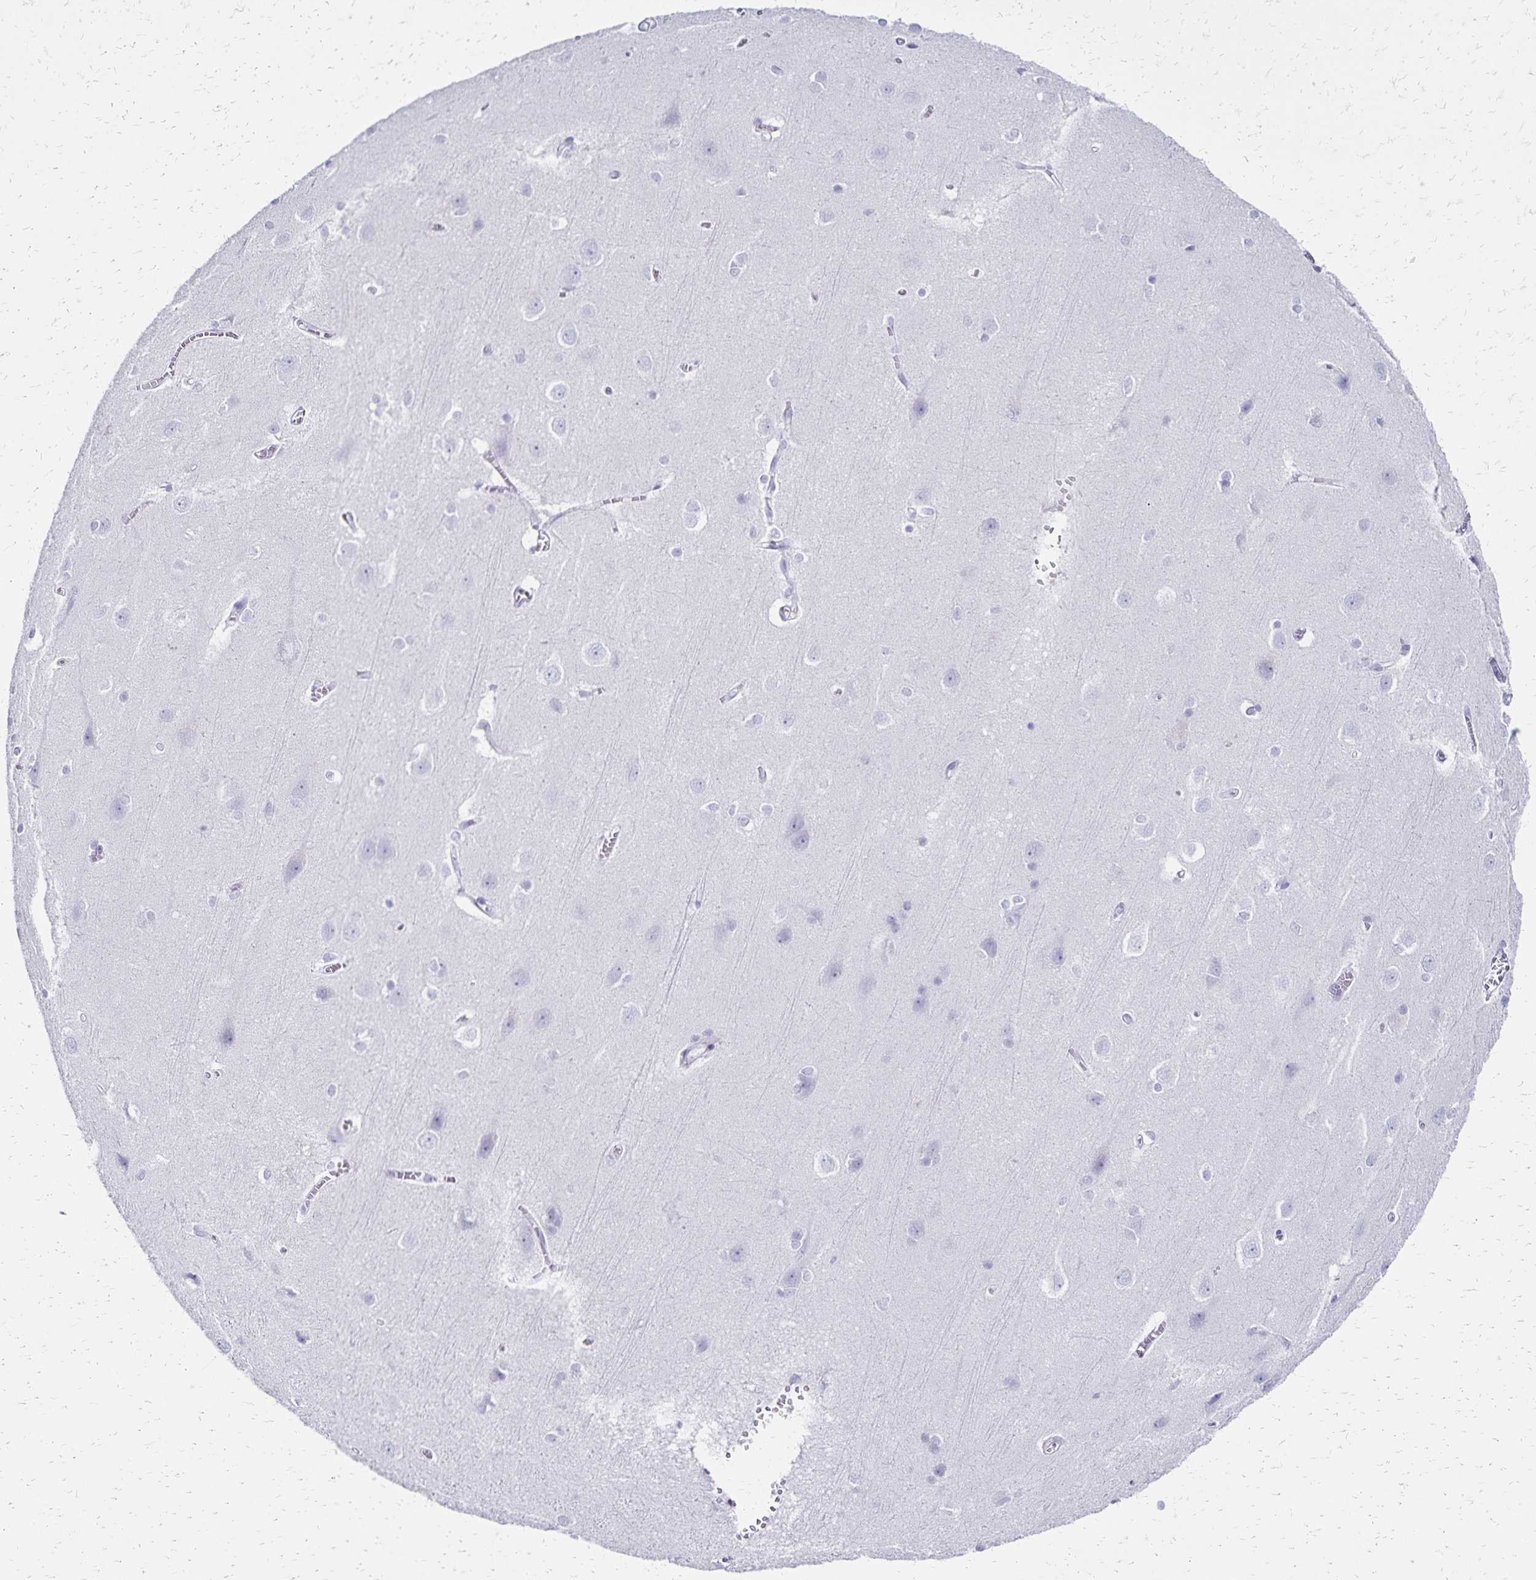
{"staining": {"intensity": "negative", "quantity": "none", "location": "none"}, "tissue": "cerebral cortex", "cell_type": "Endothelial cells", "image_type": "normal", "snomed": [{"axis": "morphology", "description": "Normal tissue, NOS"}, {"axis": "topography", "description": "Cerebral cortex"}], "caption": "Immunohistochemistry (IHC) of benign cerebral cortex exhibits no expression in endothelial cells.", "gene": "GIP", "patient": {"sex": "male", "age": 37}}